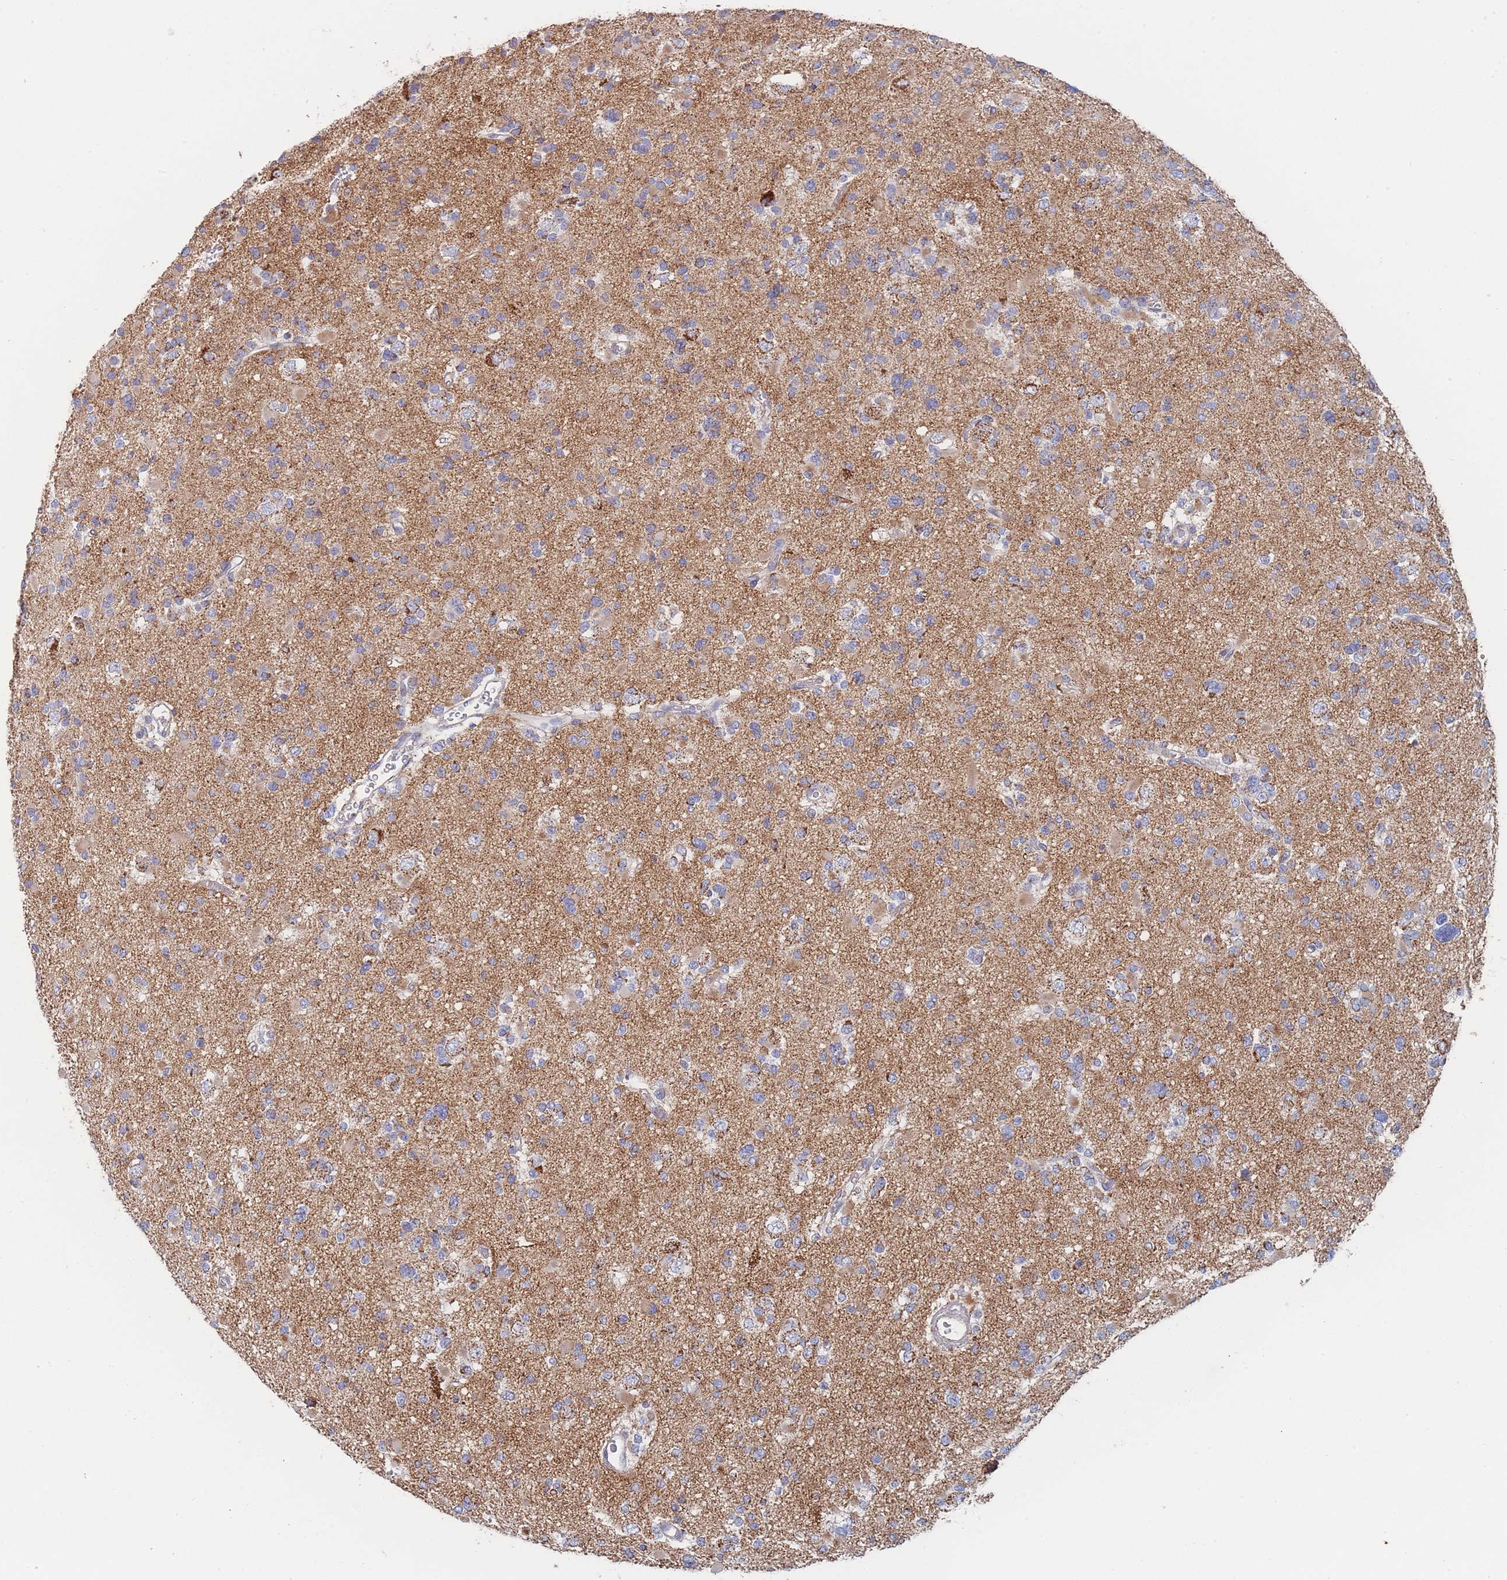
{"staining": {"intensity": "moderate", "quantity": "<25%", "location": "cytoplasmic/membranous"}, "tissue": "glioma", "cell_type": "Tumor cells", "image_type": "cancer", "snomed": [{"axis": "morphology", "description": "Glioma, malignant, Low grade"}, {"axis": "topography", "description": "Brain"}], "caption": "IHC micrograph of neoplastic tissue: glioma stained using immunohistochemistry displays low levels of moderate protein expression localized specifically in the cytoplasmic/membranous of tumor cells, appearing as a cytoplasmic/membranous brown color.", "gene": "IKZF4", "patient": {"sex": "female", "age": 22}}